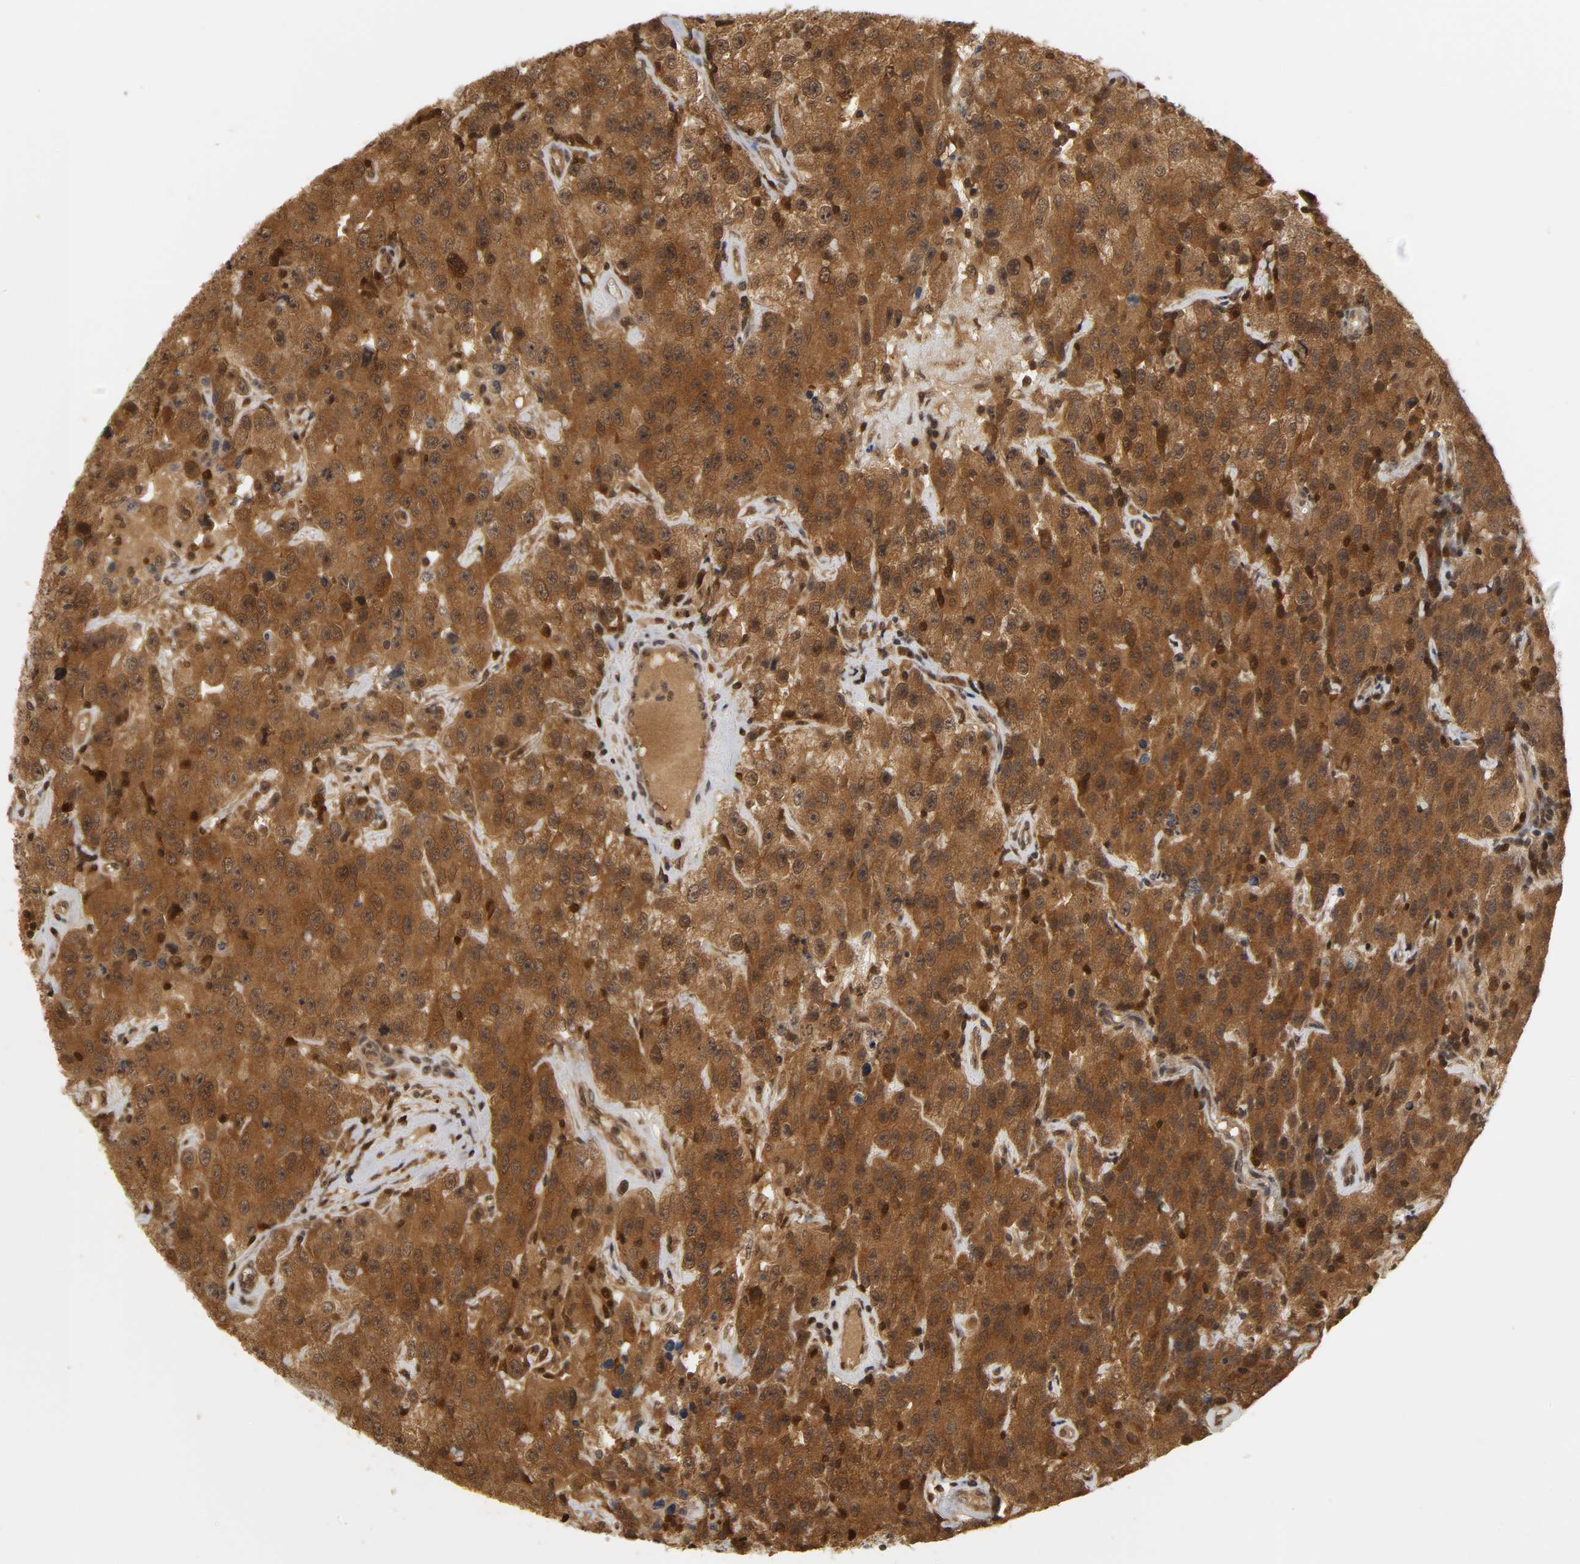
{"staining": {"intensity": "strong", "quantity": ">75%", "location": "cytoplasmic/membranous"}, "tissue": "testis cancer", "cell_type": "Tumor cells", "image_type": "cancer", "snomed": [{"axis": "morphology", "description": "Seminoma, NOS"}, {"axis": "topography", "description": "Testis"}], "caption": "A brown stain labels strong cytoplasmic/membranous expression of a protein in human testis cancer tumor cells.", "gene": "PARK7", "patient": {"sex": "male", "age": 52}}